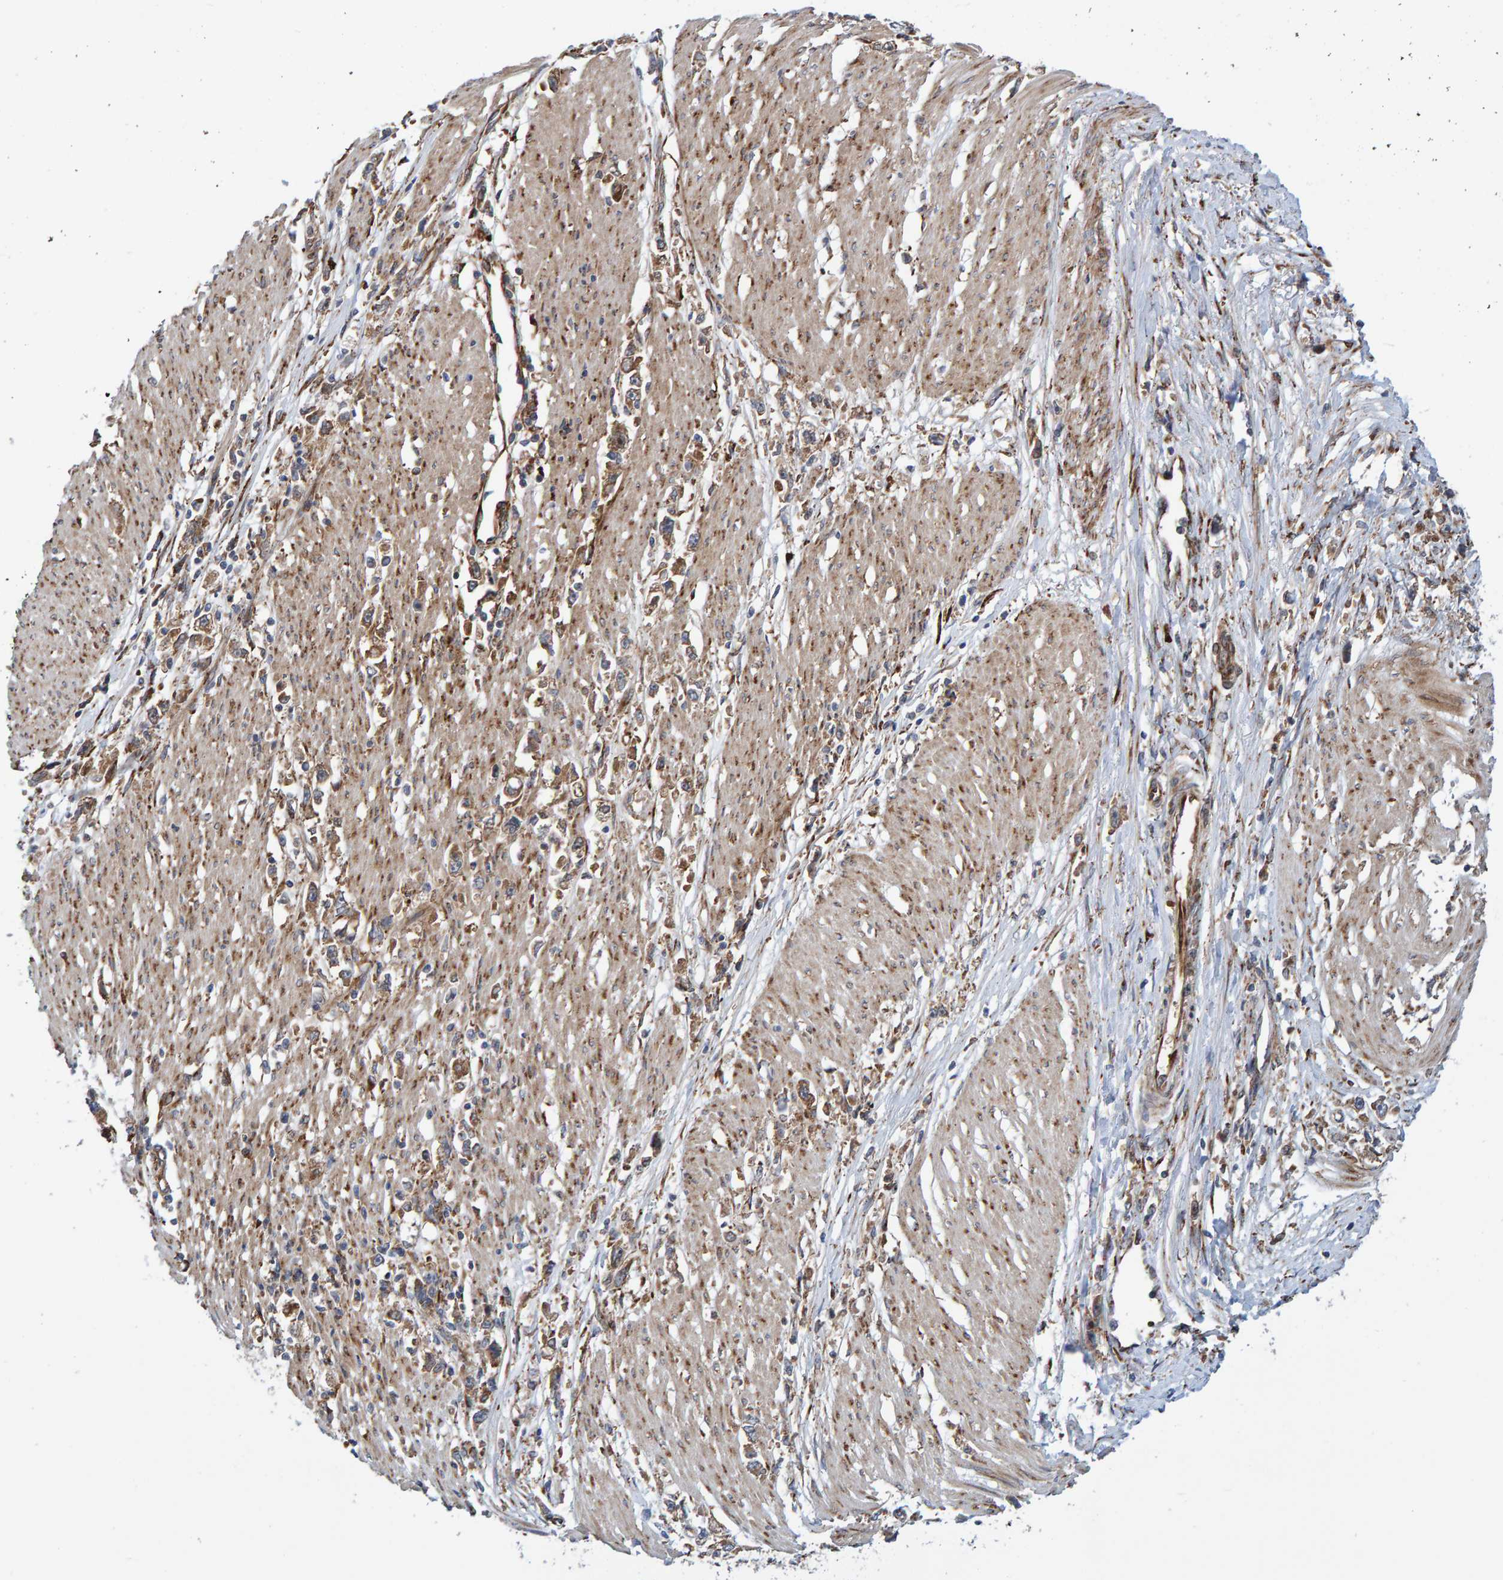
{"staining": {"intensity": "moderate", "quantity": ">75%", "location": "cytoplasmic/membranous"}, "tissue": "stomach cancer", "cell_type": "Tumor cells", "image_type": "cancer", "snomed": [{"axis": "morphology", "description": "Adenocarcinoma, NOS"}, {"axis": "topography", "description": "Stomach"}], "caption": "The photomicrograph displays staining of stomach cancer, revealing moderate cytoplasmic/membranous protein expression (brown color) within tumor cells. The staining was performed using DAB (3,3'-diaminobenzidine), with brown indicating positive protein expression. Nuclei are stained blue with hematoxylin.", "gene": "KIAA0753", "patient": {"sex": "female", "age": 59}}